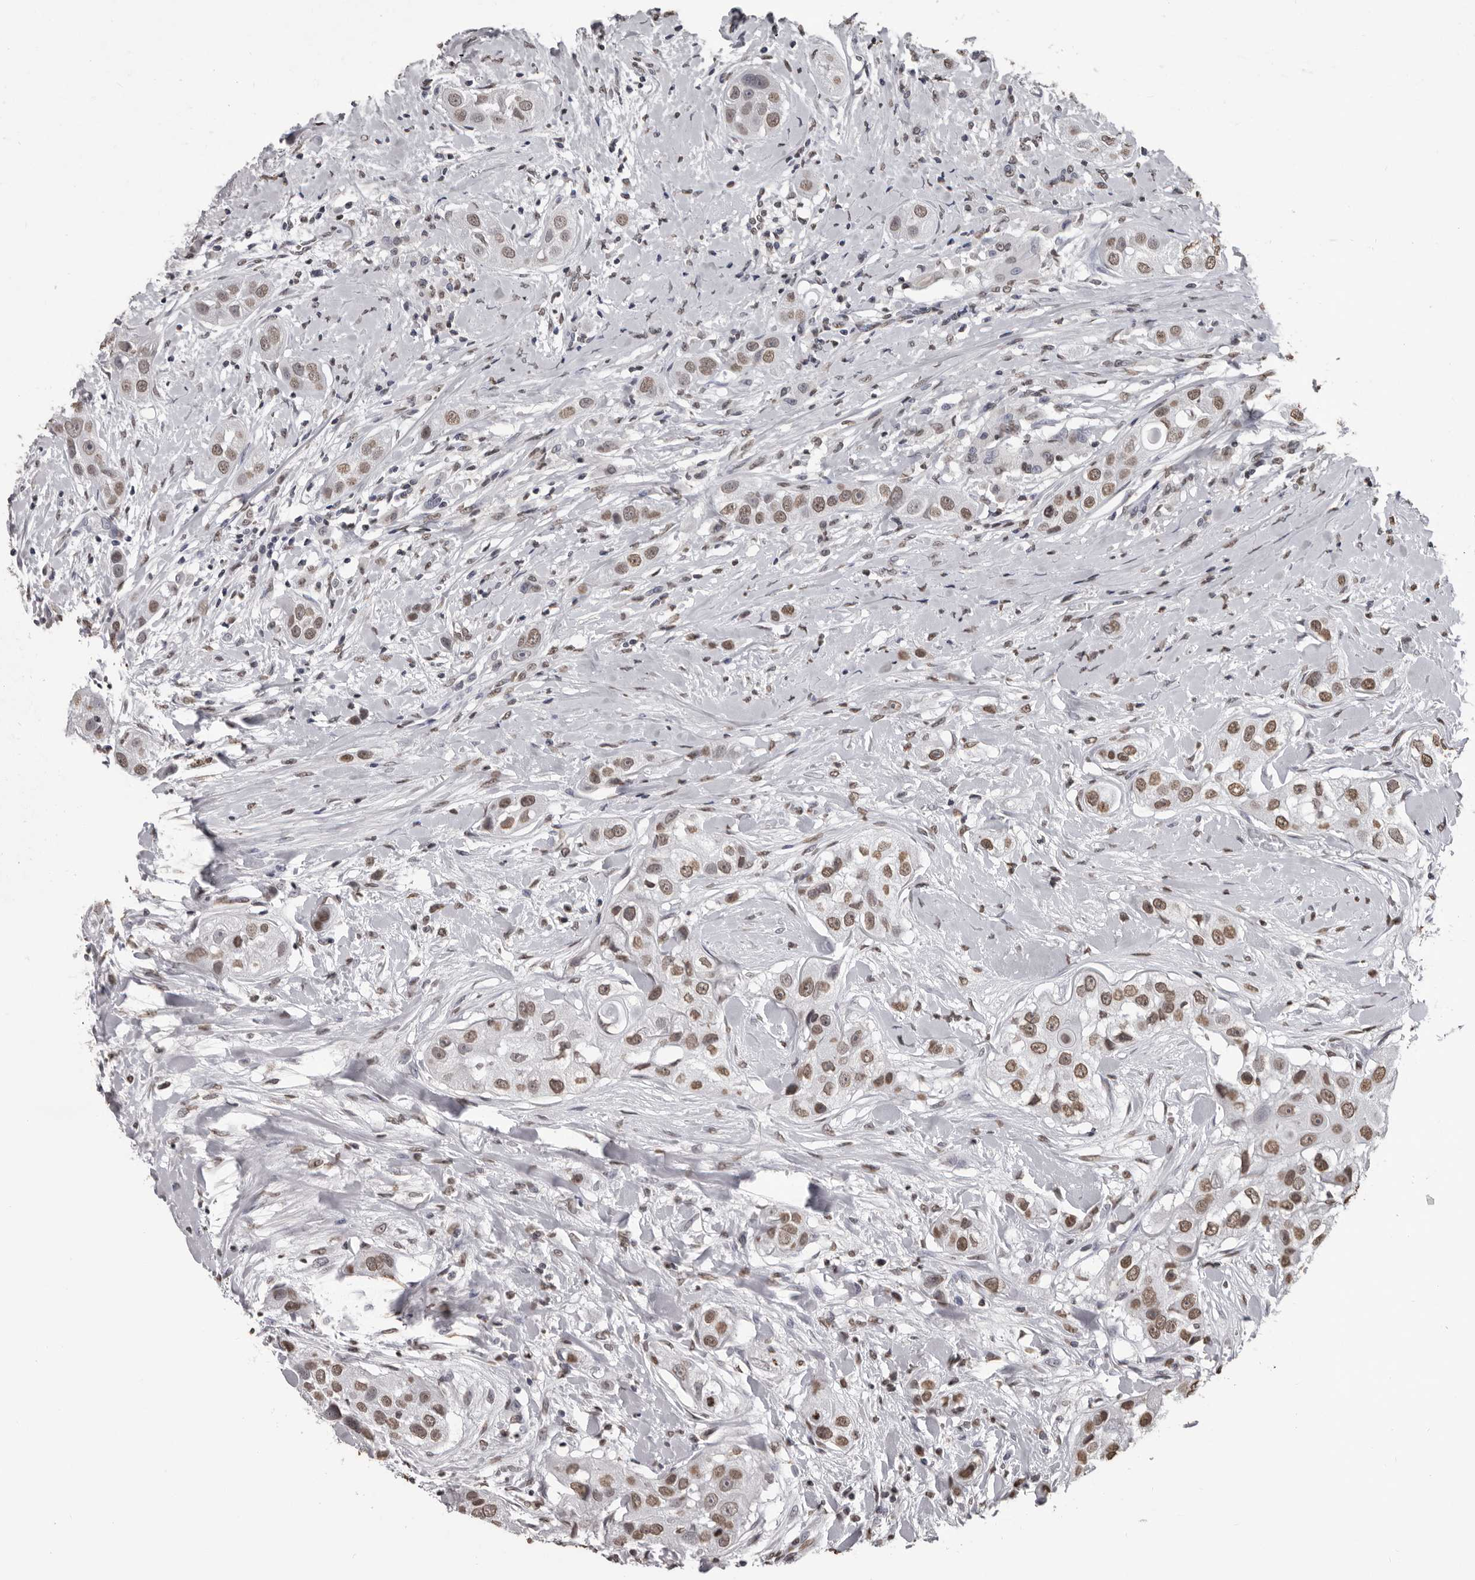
{"staining": {"intensity": "moderate", "quantity": ">75%", "location": "nuclear"}, "tissue": "head and neck cancer", "cell_type": "Tumor cells", "image_type": "cancer", "snomed": [{"axis": "morphology", "description": "Normal tissue, NOS"}, {"axis": "morphology", "description": "Squamous cell carcinoma, NOS"}, {"axis": "topography", "description": "Skeletal muscle"}, {"axis": "topography", "description": "Head-Neck"}], "caption": "A photomicrograph showing moderate nuclear staining in approximately >75% of tumor cells in squamous cell carcinoma (head and neck), as visualized by brown immunohistochemical staining.", "gene": "AHR", "patient": {"sex": "male", "age": 51}}